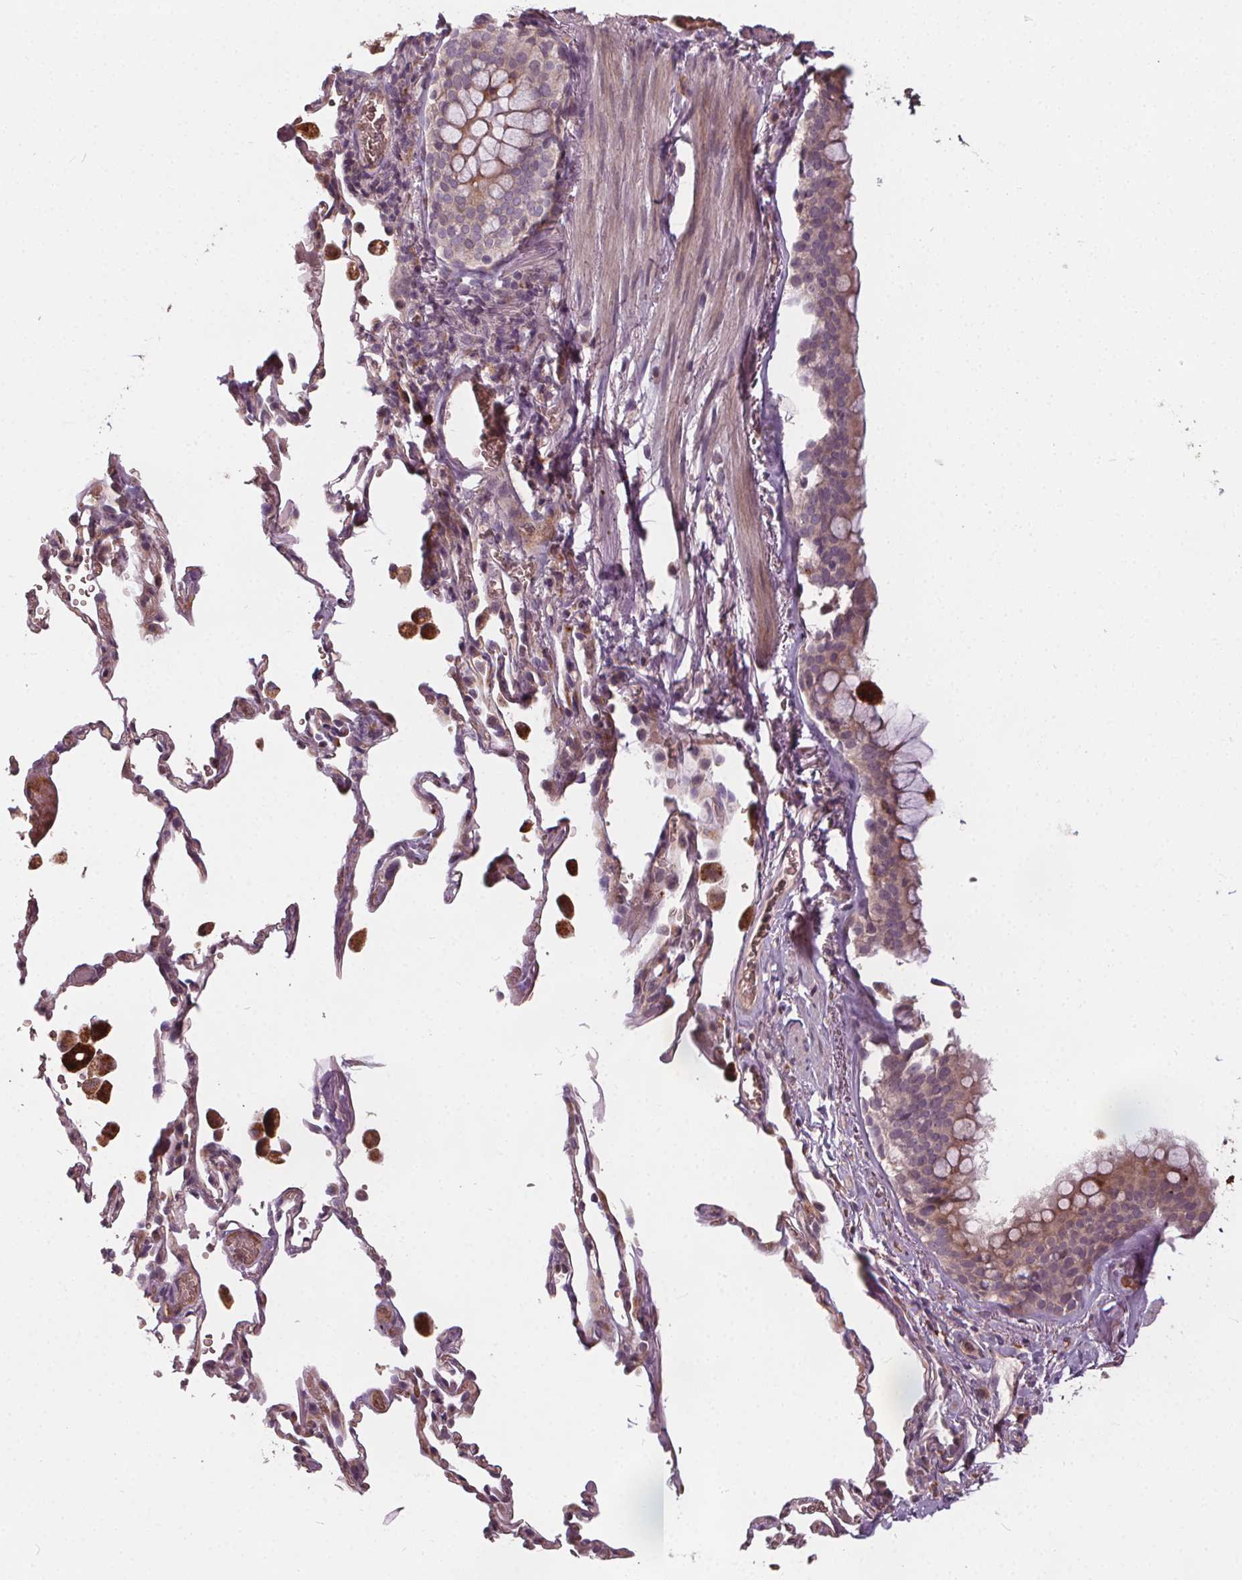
{"staining": {"intensity": "moderate", "quantity": ">75%", "location": "cytoplasmic/membranous"}, "tissue": "bronchus", "cell_type": "Respiratory epithelial cells", "image_type": "normal", "snomed": [{"axis": "morphology", "description": "Normal tissue, NOS"}, {"axis": "topography", "description": "Bronchus"}, {"axis": "topography", "description": "Lung"}], "caption": "Protein staining by IHC reveals moderate cytoplasmic/membranous positivity in approximately >75% of respiratory epithelial cells in benign bronchus.", "gene": "IPO13", "patient": {"sex": "male", "age": 54}}